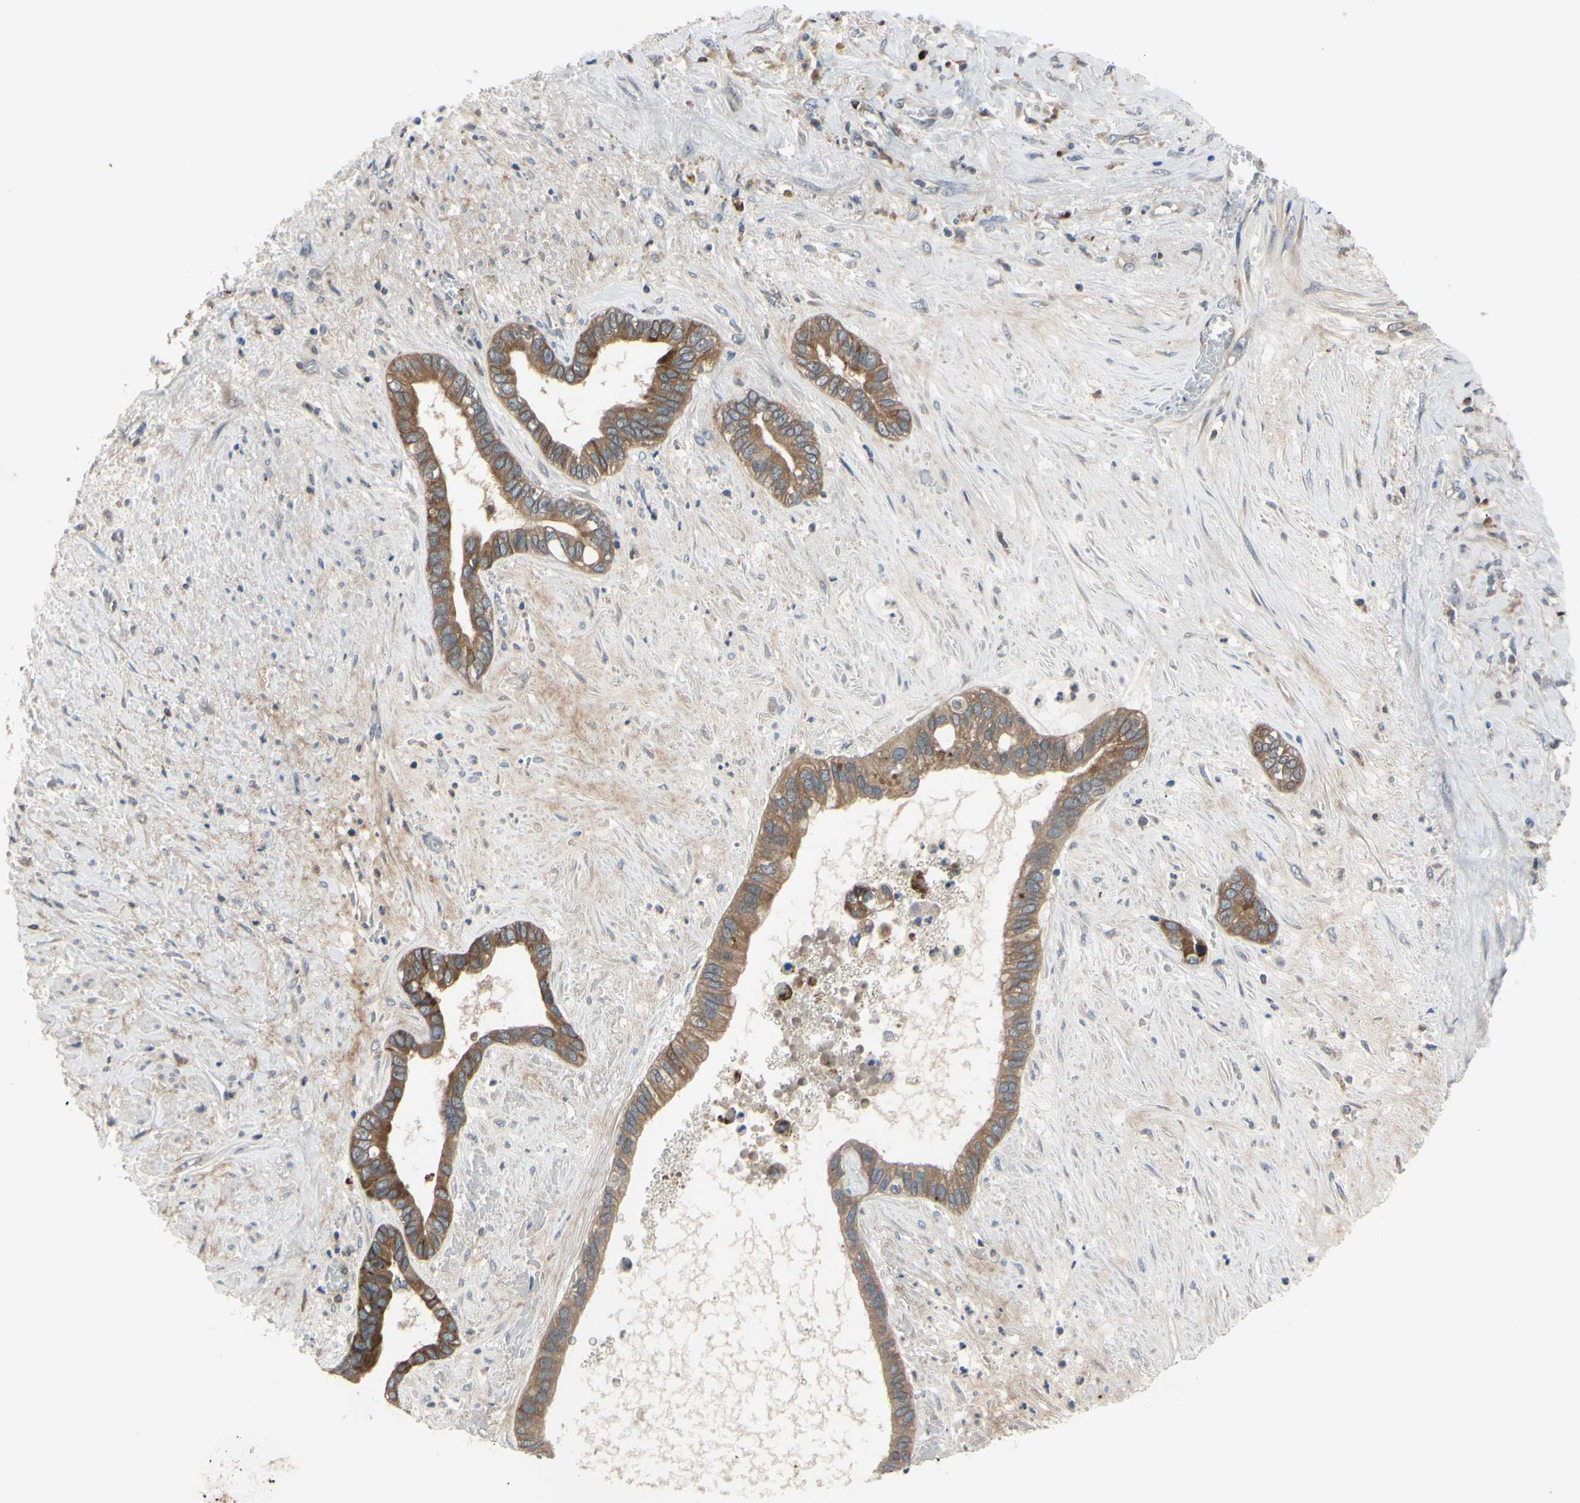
{"staining": {"intensity": "moderate", "quantity": ">75%", "location": "cytoplasmic/membranous"}, "tissue": "liver cancer", "cell_type": "Tumor cells", "image_type": "cancer", "snomed": [{"axis": "morphology", "description": "Cholangiocarcinoma"}, {"axis": "topography", "description": "Liver"}], "caption": "Moderate cytoplasmic/membranous positivity for a protein is appreciated in approximately >75% of tumor cells of cholangiocarcinoma (liver) using immunohistochemistry (IHC).", "gene": "XIAP", "patient": {"sex": "female", "age": 65}}